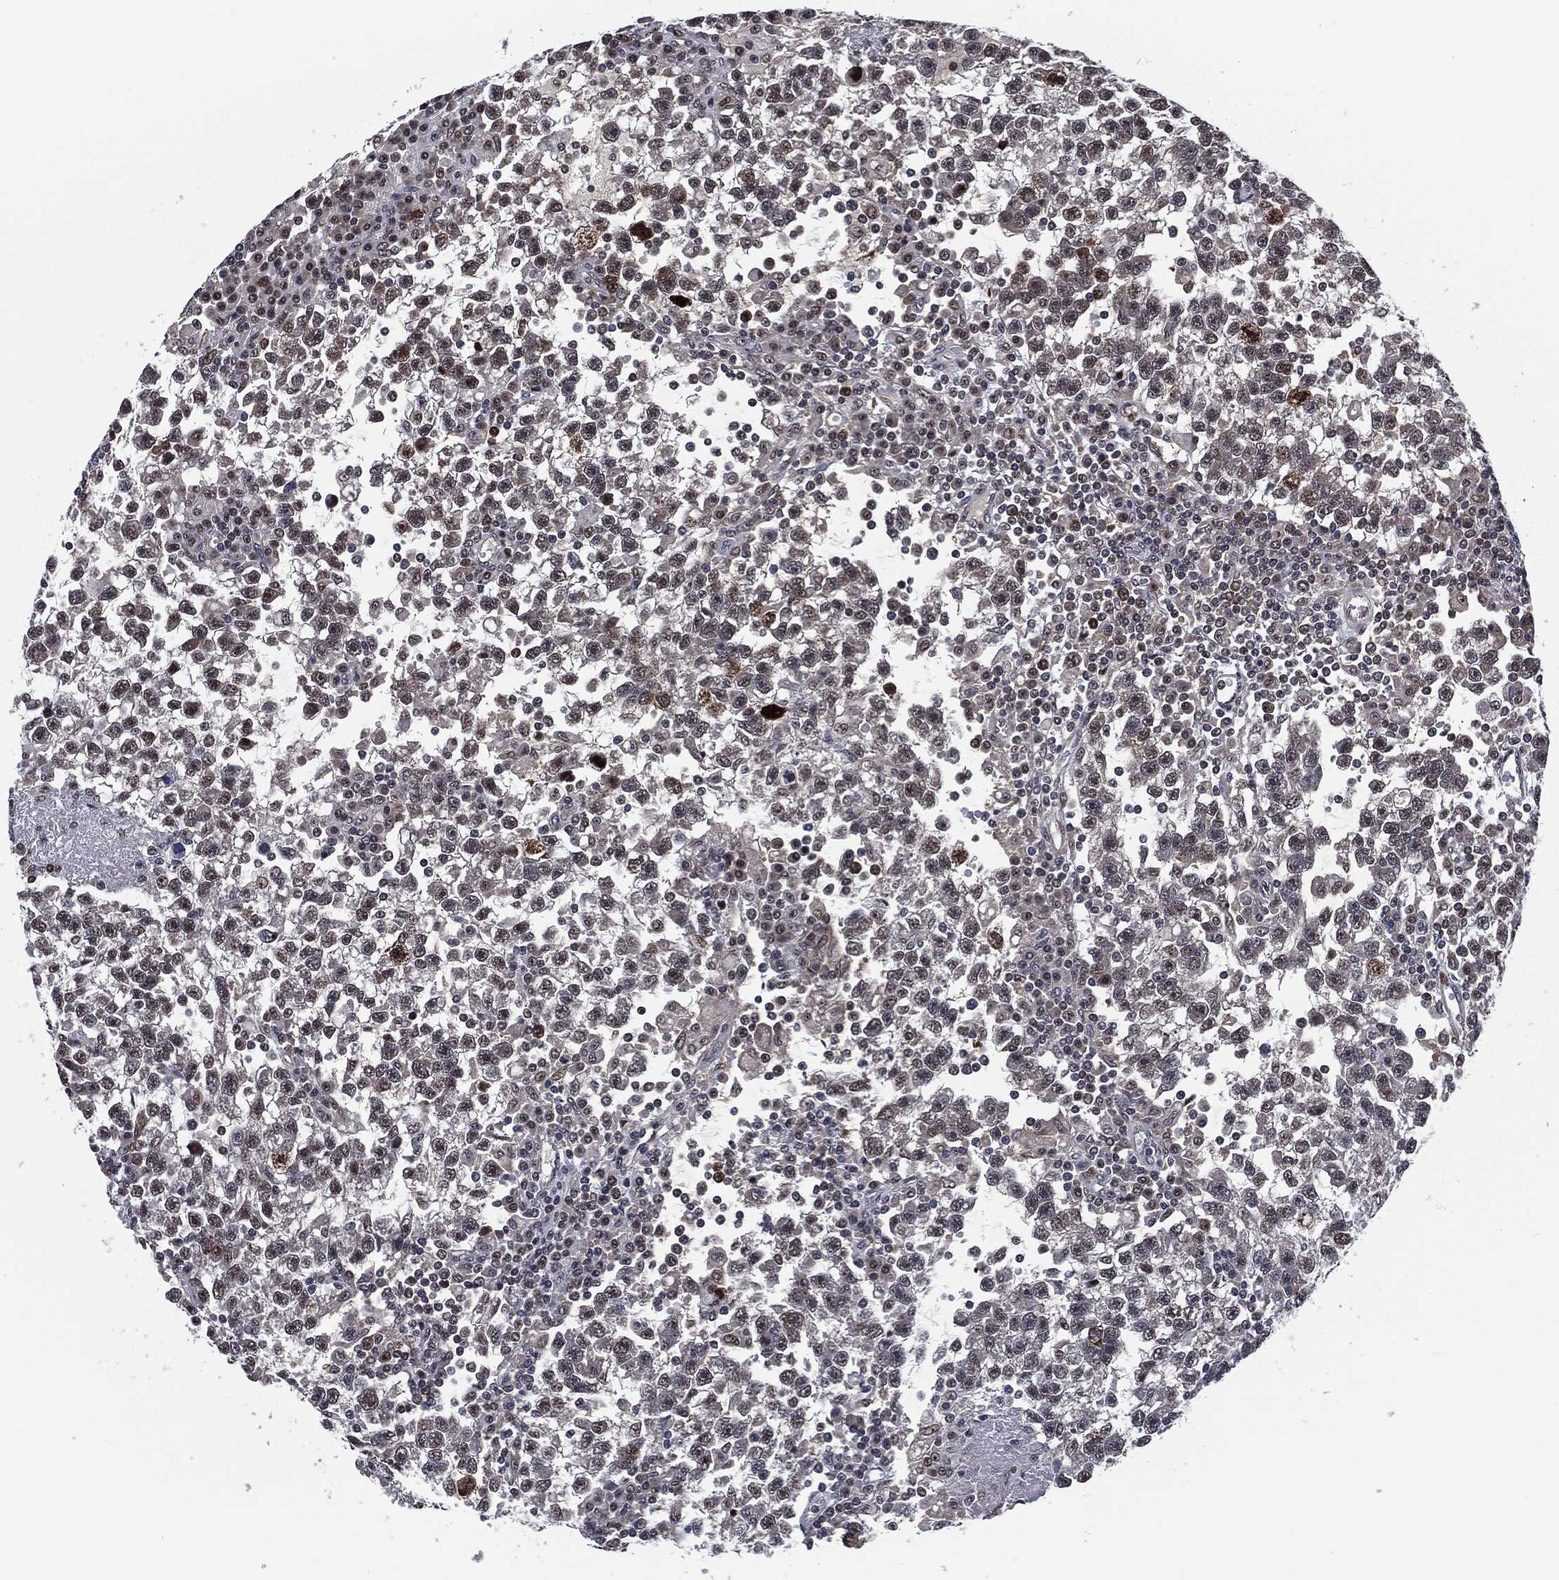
{"staining": {"intensity": "moderate", "quantity": "<25%", "location": "nuclear"}, "tissue": "testis cancer", "cell_type": "Tumor cells", "image_type": "cancer", "snomed": [{"axis": "morphology", "description": "Seminoma, NOS"}, {"axis": "topography", "description": "Testis"}], "caption": "Tumor cells reveal moderate nuclear positivity in about <25% of cells in testis cancer (seminoma). Ihc stains the protein in brown and the nuclei are stained blue.", "gene": "AKT2", "patient": {"sex": "male", "age": 47}}